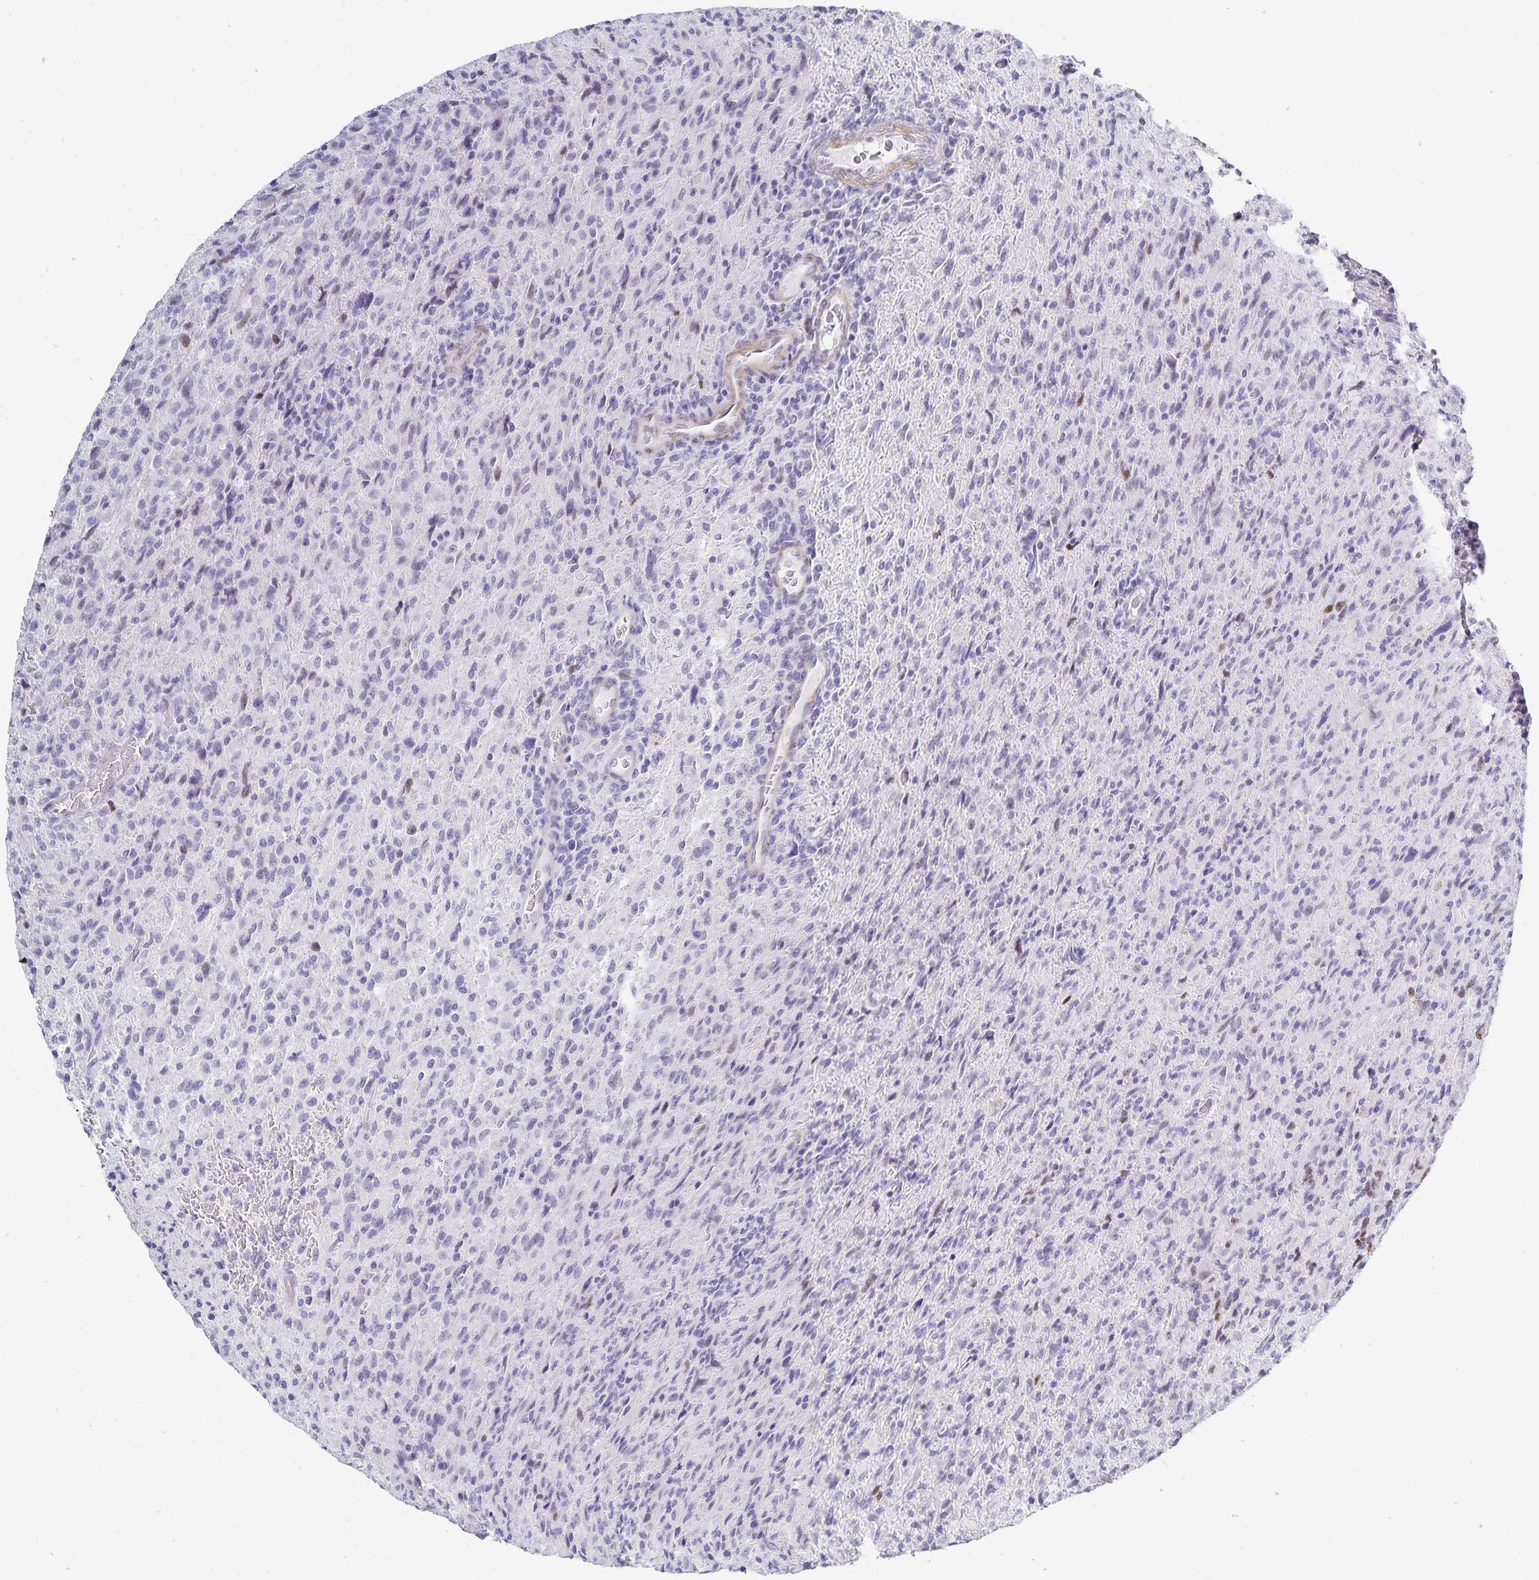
{"staining": {"intensity": "negative", "quantity": "none", "location": "none"}, "tissue": "glioma", "cell_type": "Tumor cells", "image_type": "cancer", "snomed": [{"axis": "morphology", "description": "Glioma, malignant, High grade"}, {"axis": "topography", "description": "Brain"}], "caption": "Immunohistochemical staining of high-grade glioma (malignant) reveals no significant positivity in tumor cells.", "gene": "HMGB3", "patient": {"sex": "male", "age": 68}}